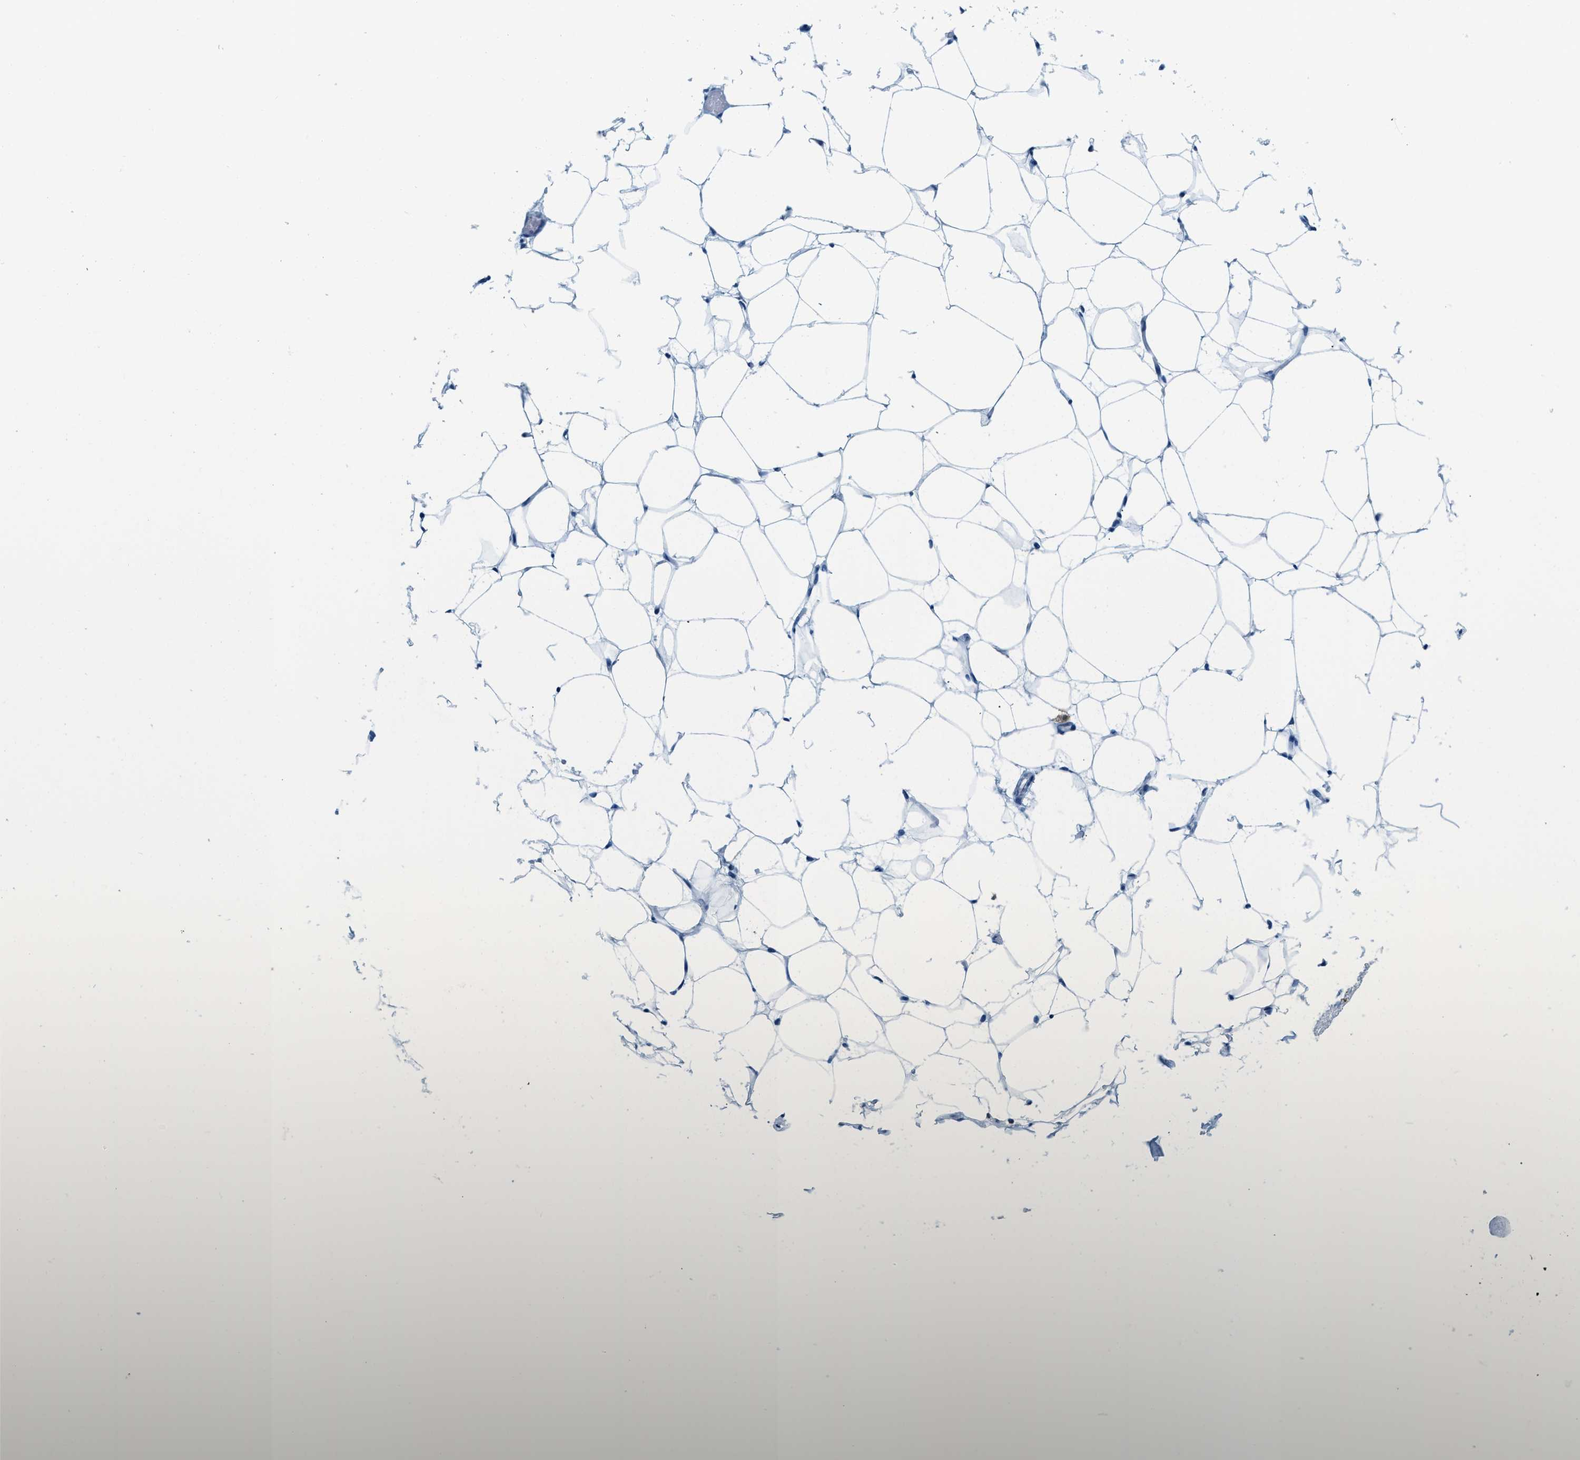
{"staining": {"intensity": "negative", "quantity": "none", "location": "none"}, "tissue": "adipose tissue", "cell_type": "Adipocytes", "image_type": "normal", "snomed": [{"axis": "morphology", "description": "Normal tissue, NOS"}, {"axis": "topography", "description": "Breast"}, {"axis": "topography", "description": "Soft tissue"}], "caption": "Immunohistochemistry (IHC) image of benign adipose tissue stained for a protein (brown), which demonstrates no staining in adipocytes.", "gene": "CAPG", "patient": {"sex": "female", "age": 75}}